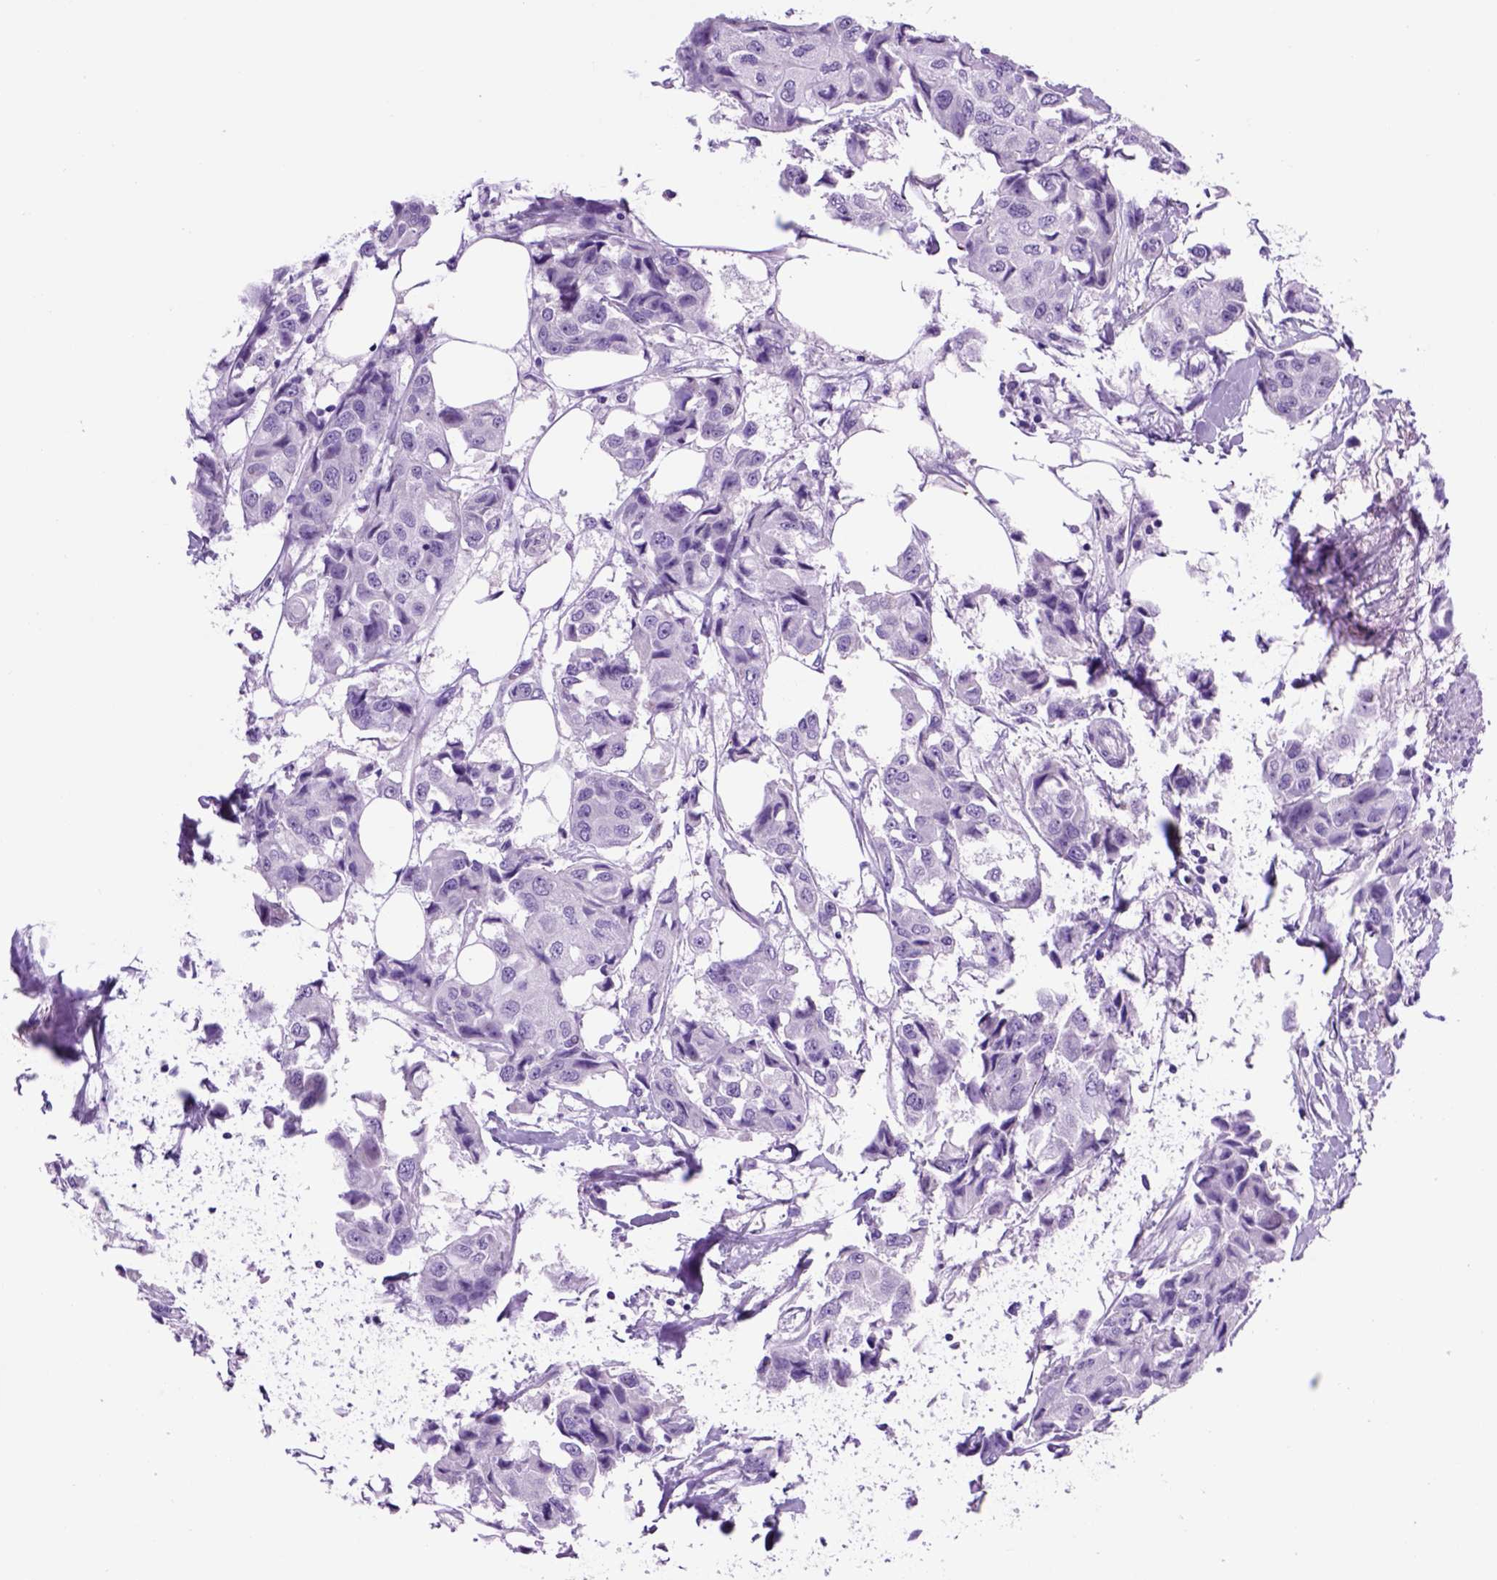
{"staining": {"intensity": "negative", "quantity": "none", "location": "none"}, "tissue": "breast cancer", "cell_type": "Tumor cells", "image_type": "cancer", "snomed": [{"axis": "morphology", "description": "Duct carcinoma"}, {"axis": "topography", "description": "Breast"}, {"axis": "topography", "description": "Lymph node"}], "caption": "An immunohistochemistry histopathology image of breast infiltrating ductal carcinoma is shown. There is no staining in tumor cells of breast infiltrating ductal carcinoma. (DAB immunohistochemistry visualized using brightfield microscopy, high magnification).", "gene": "HHIPL2", "patient": {"sex": "female", "age": 80}}